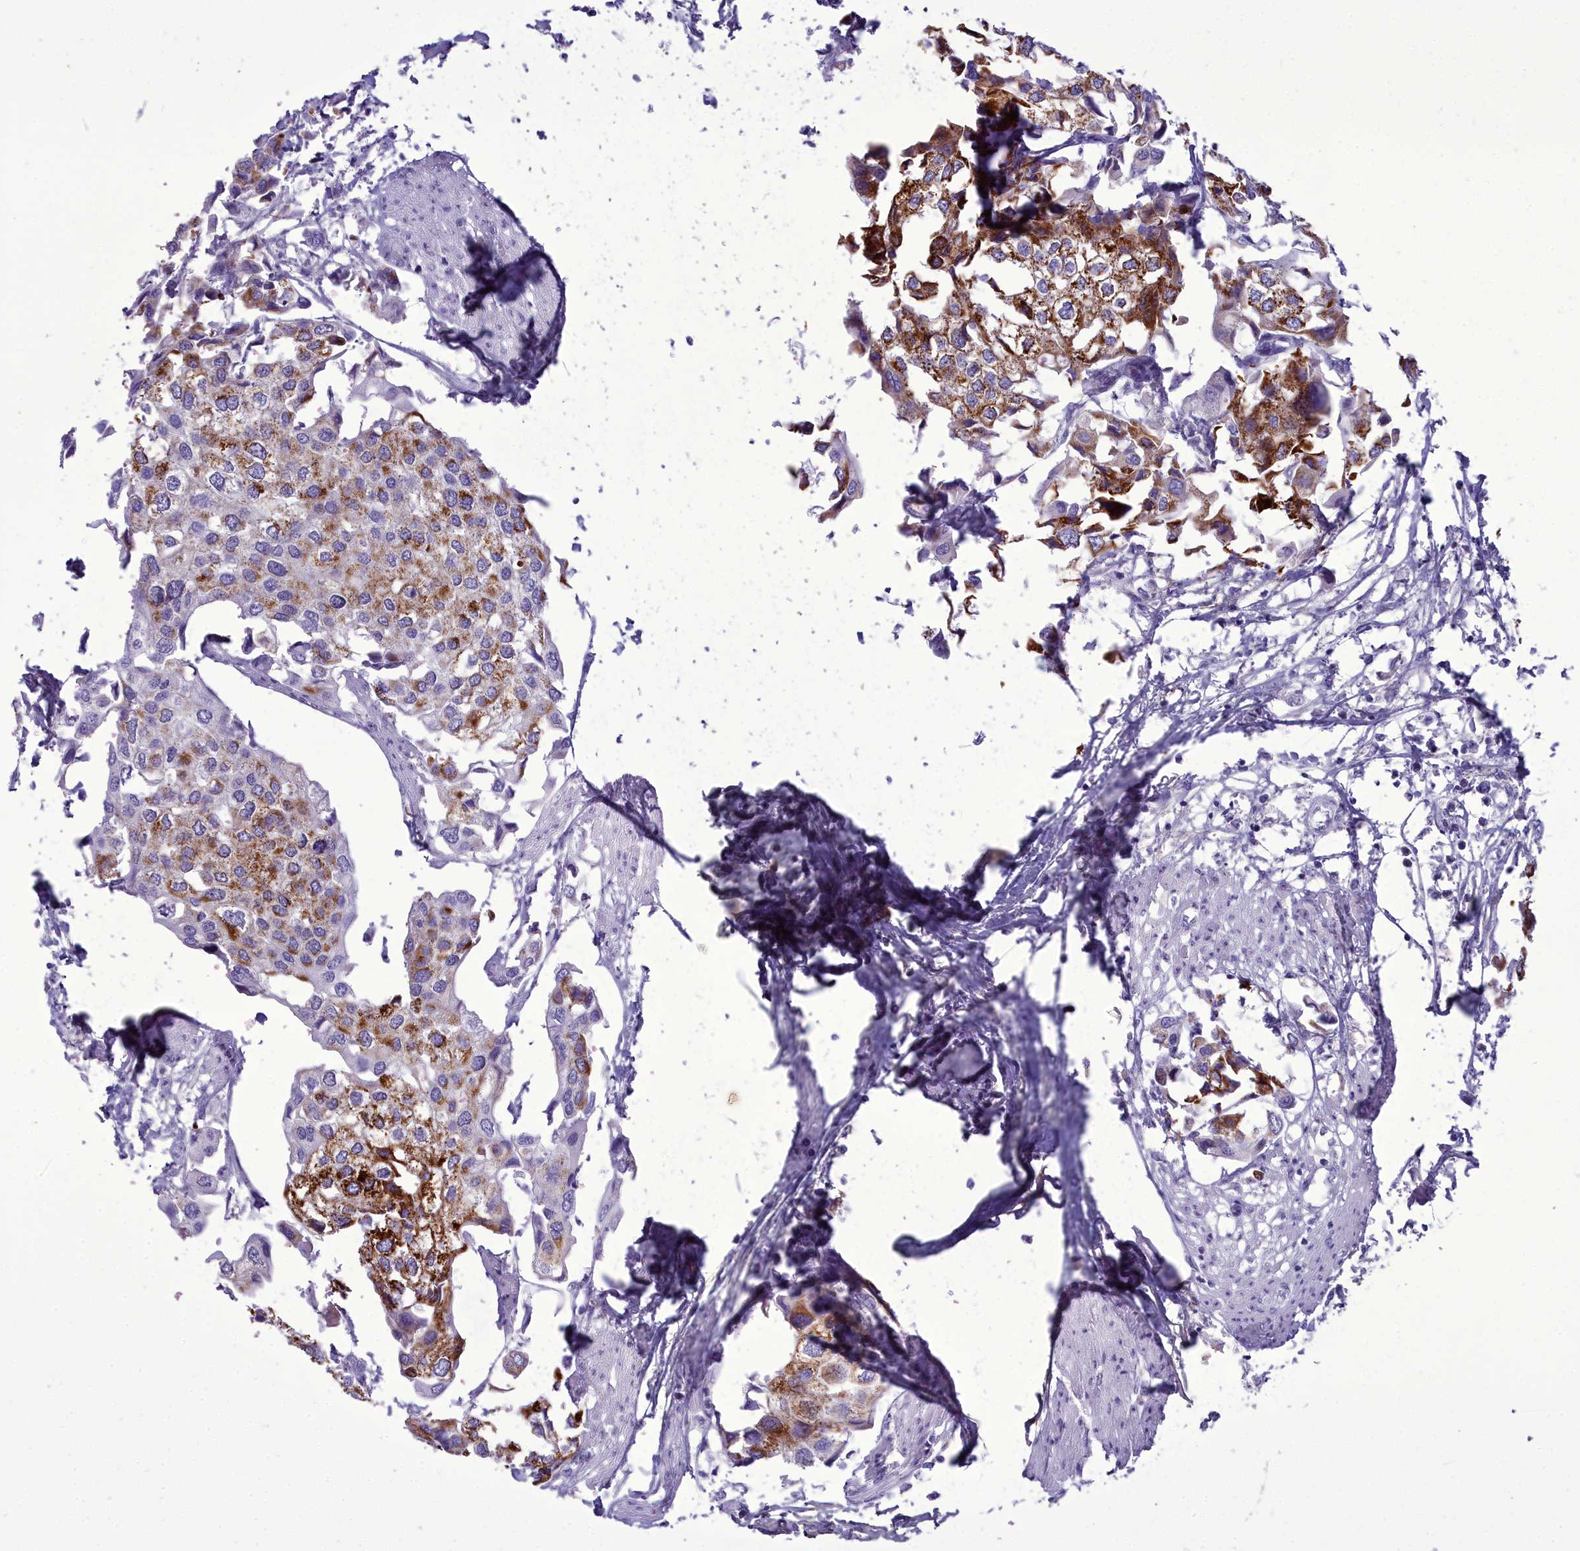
{"staining": {"intensity": "strong", "quantity": "25%-75%", "location": "cytoplasmic/membranous"}, "tissue": "urothelial cancer", "cell_type": "Tumor cells", "image_type": "cancer", "snomed": [{"axis": "morphology", "description": "Urothelial carcinoma, High grade"}, {"axis": "topography", "description": "Urinary bladder"}], "caption": "DAB immunohistochemical staining of human urothelial cancer shows strong cytoplasmic/membranous protein positivity in approximately 25%-75% of tumor cells.", "gene": "OSTN", "patient": {"sex": "male", "age": 64}}